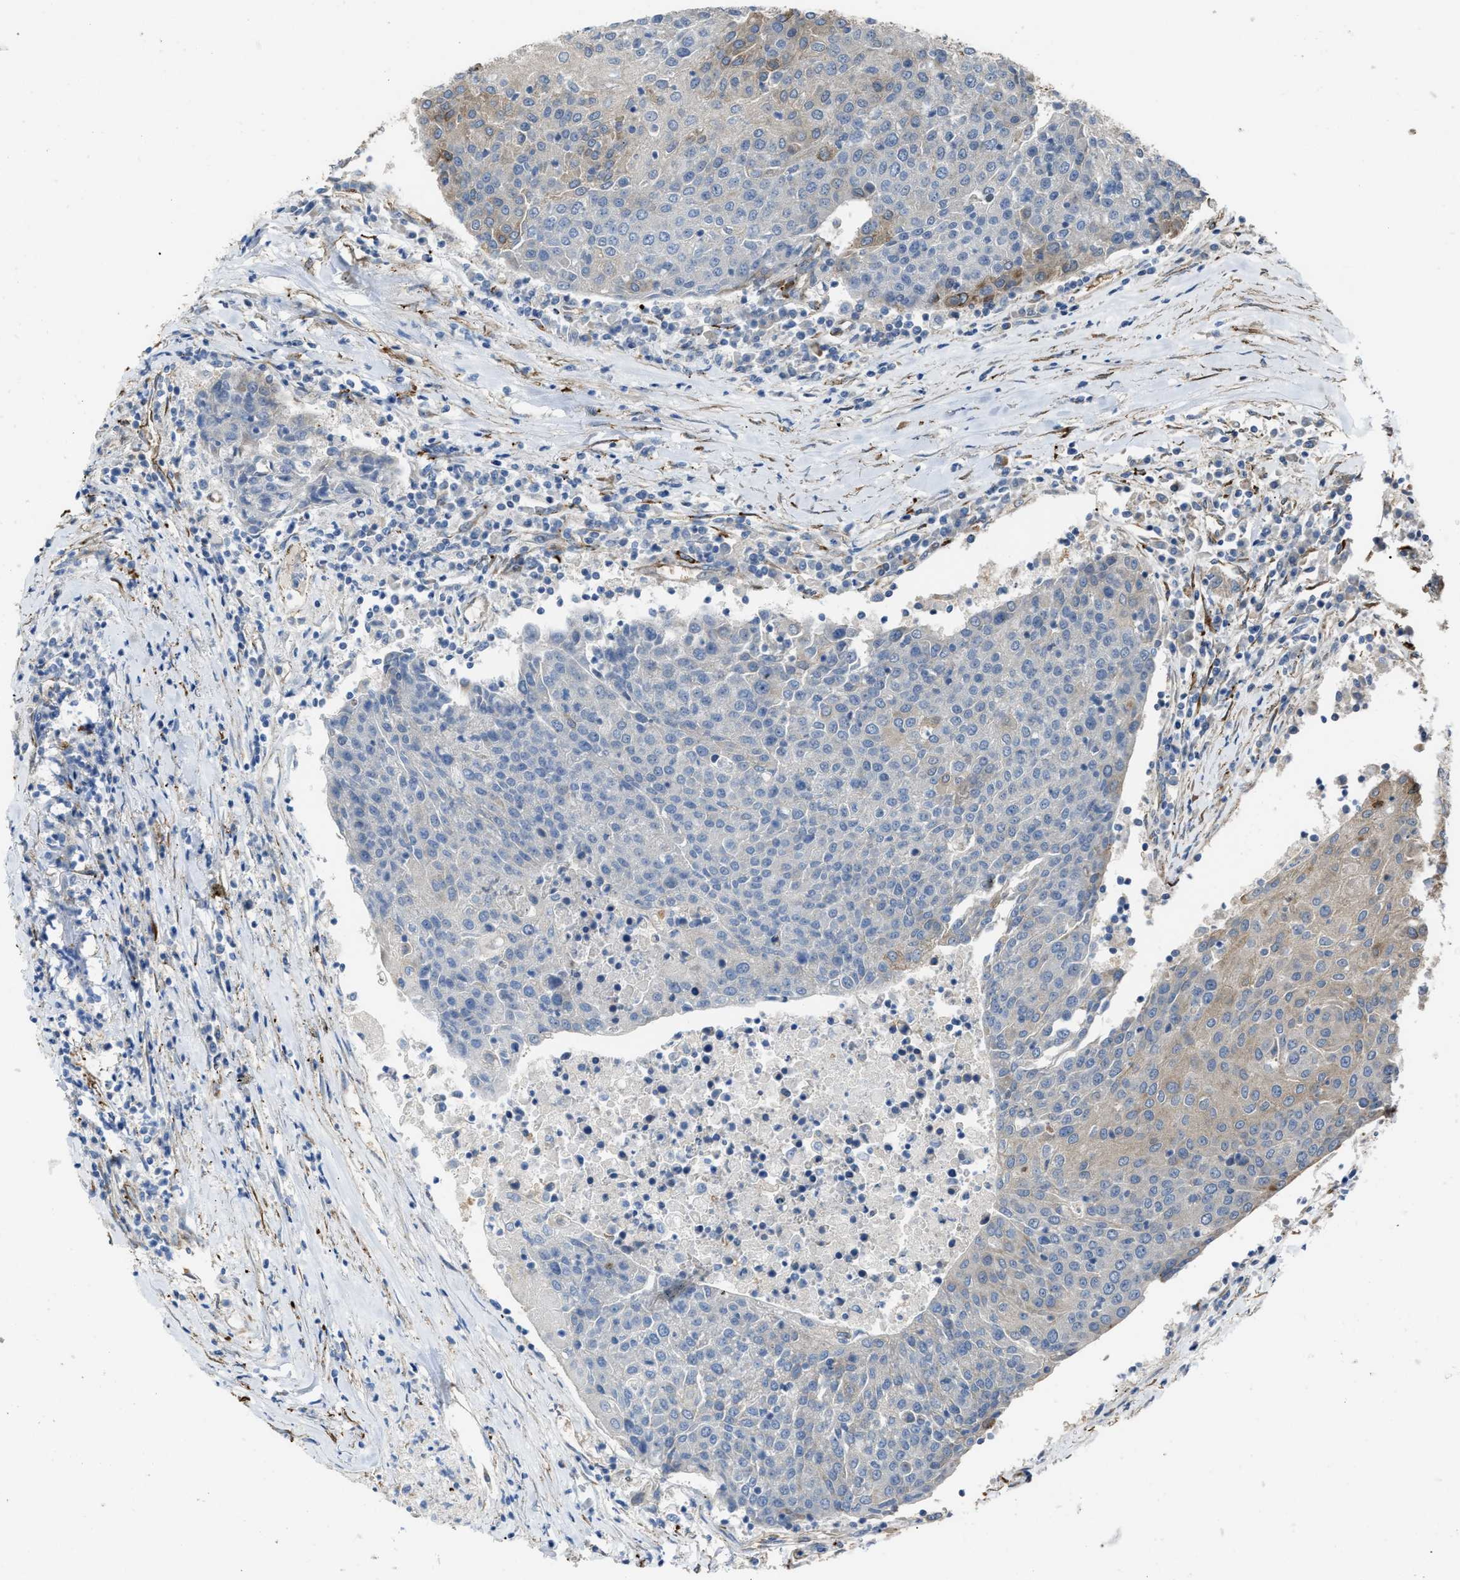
{"staining": {"intensity": "weak", "quantity": "<25%", "location": "cytoplasmic/membranous"}, "tissue": "urothelial cancer", "cell_type": "Tumor cells", "image_type": "cancer", "snomed": [{"axis": "morphology", "description": "Urothelial carcinoma, High grade"}, {"axis": "topography", "description": "Urinary bladder"}], "caption": "This is an immunohistochemistry histopathology image of urothelial carcinoma (high-grade). There is no staining in tumor cells.", "gene": "SELENOM", "patient": {"sex": "female", "age": 85}}